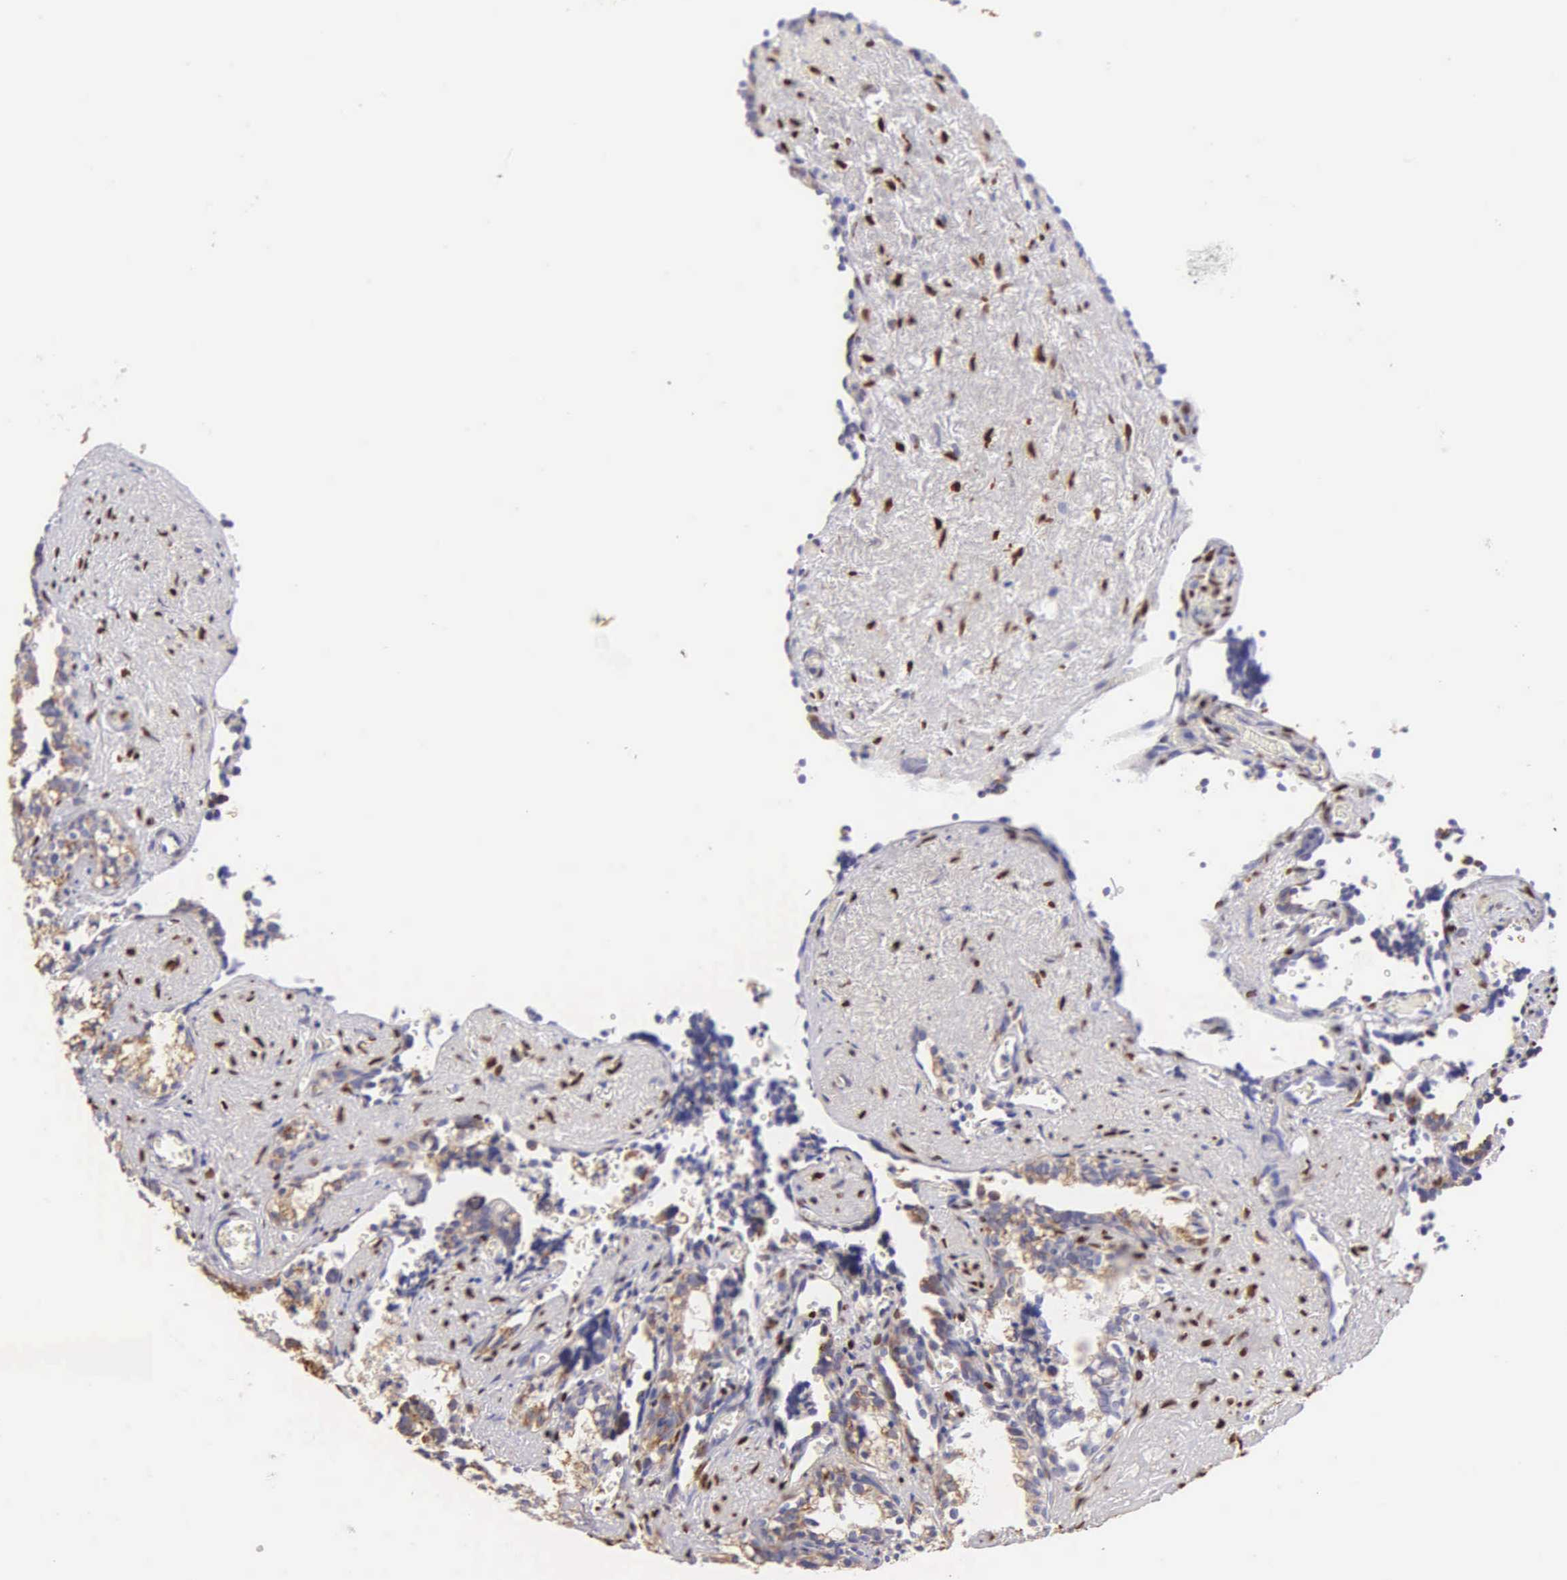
{"staining": {"intensity": "weak", "quantity": "<25%", "location": "cytoplasmic/membranous"}, "tissue": "seminal vesicle", "cell_type": "Glandular cells", "image_type": "normal", "snomed": [{"axis": "morphology", "description": "Normal tissue, NOS"}, {"axis": "topography", "description": "Seminal veicle"}], "caption": "Glandular cells are negative for brown protein staining in normal seminal vesicle. Nuclei are stained in blue.", "gene": "ESR1", "patient": {"sex": "male", "age": 60}}